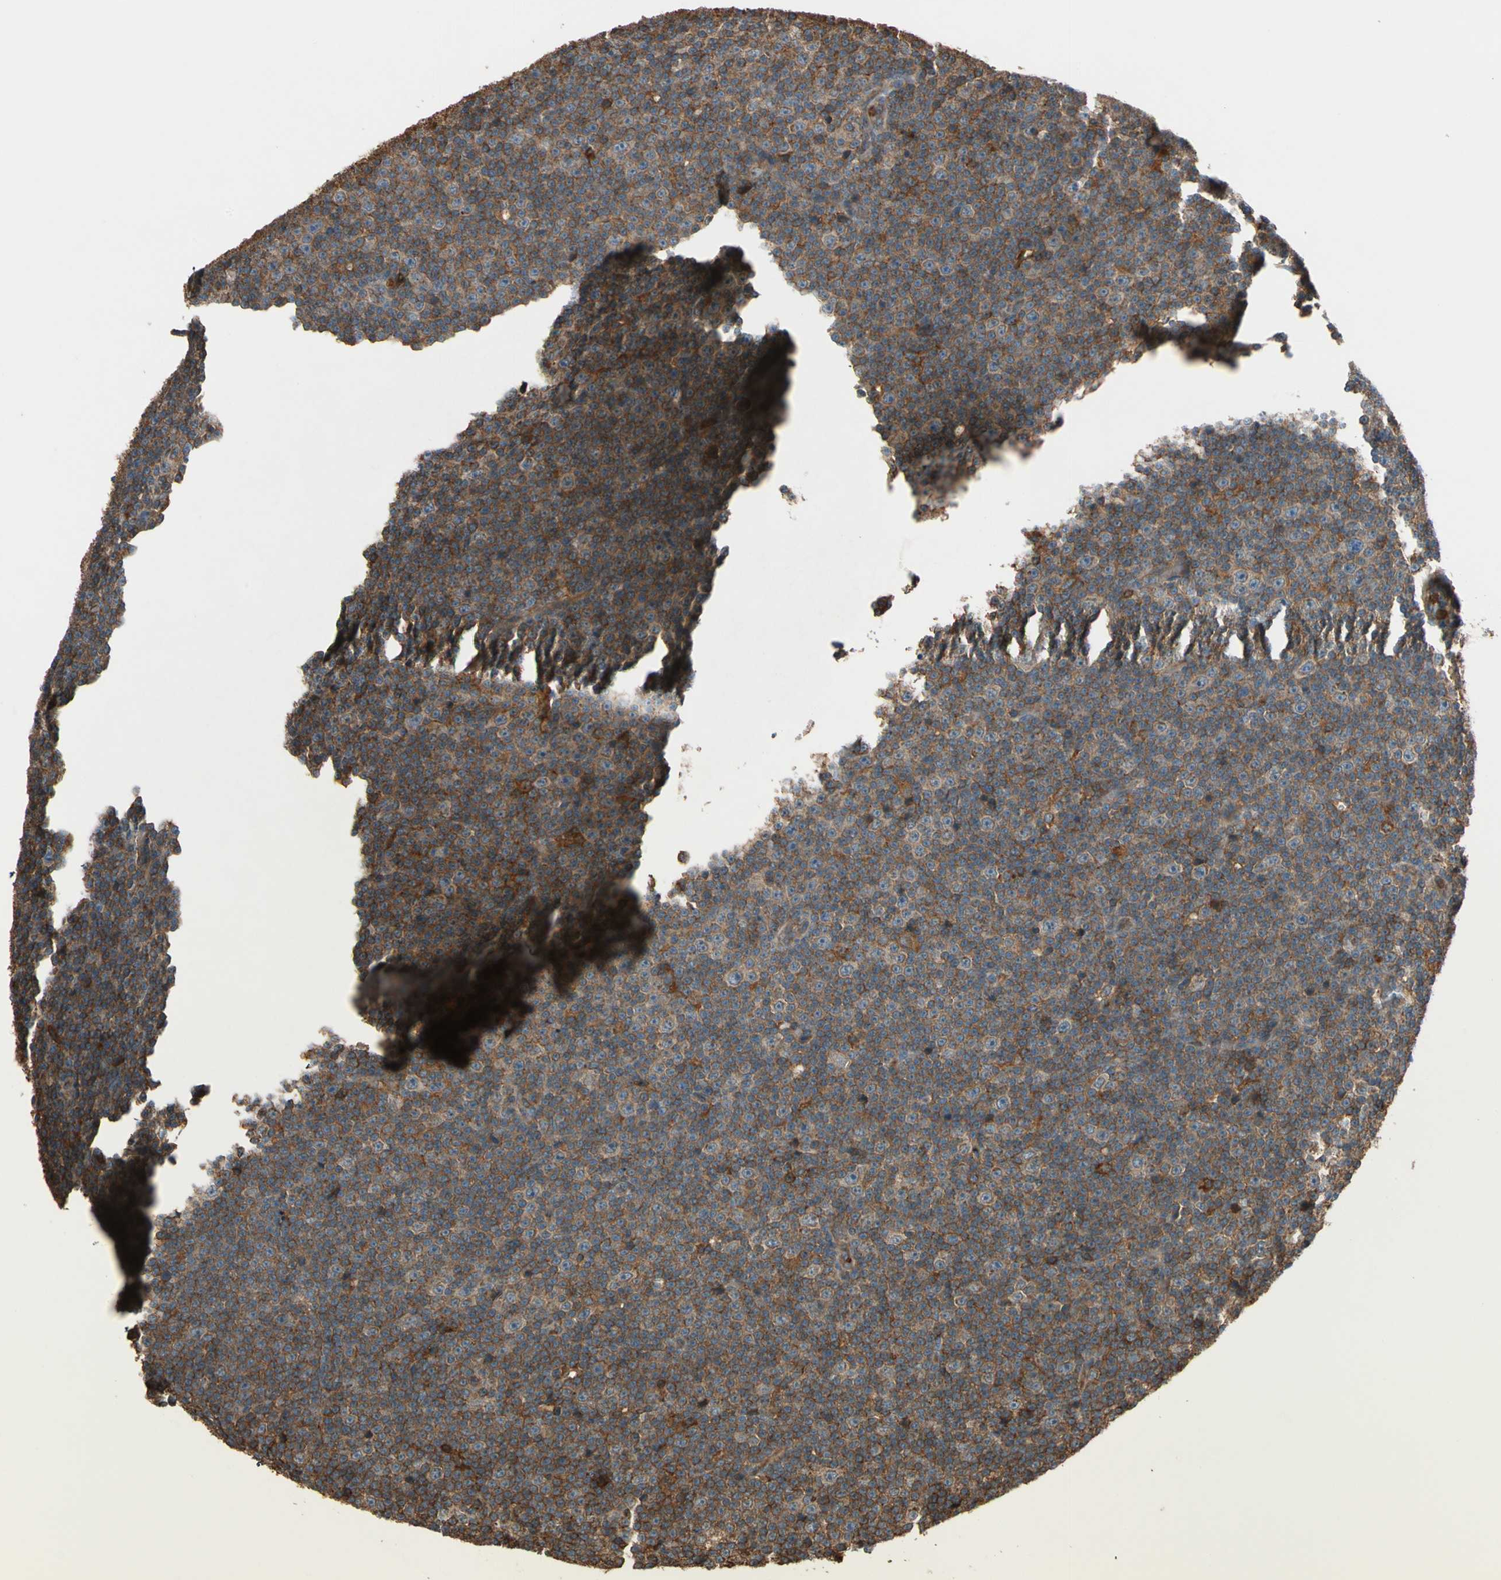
{"staining": {"intensity": "strong", "quantity": ">75%", "location": "cytoplasmic/membranous"}, "tissue": "lymphoma", "cell_type": "Tumor cells", "image_type": "cancer", "snomed": [{"axis": "morphology", "description": "Malignant lymphoma, non-Hodgkin's type, Low grade"}, {"axis": "topography", "description": "Lymph node"}], "caption": "Strong cytoplasmic/membranous expression for a protein is appreciated in about >75% of tumor cells of lymphoma using immunohistochemistry.", "gene": "STX11", "patient": {"sex": "female", "age": 67}}